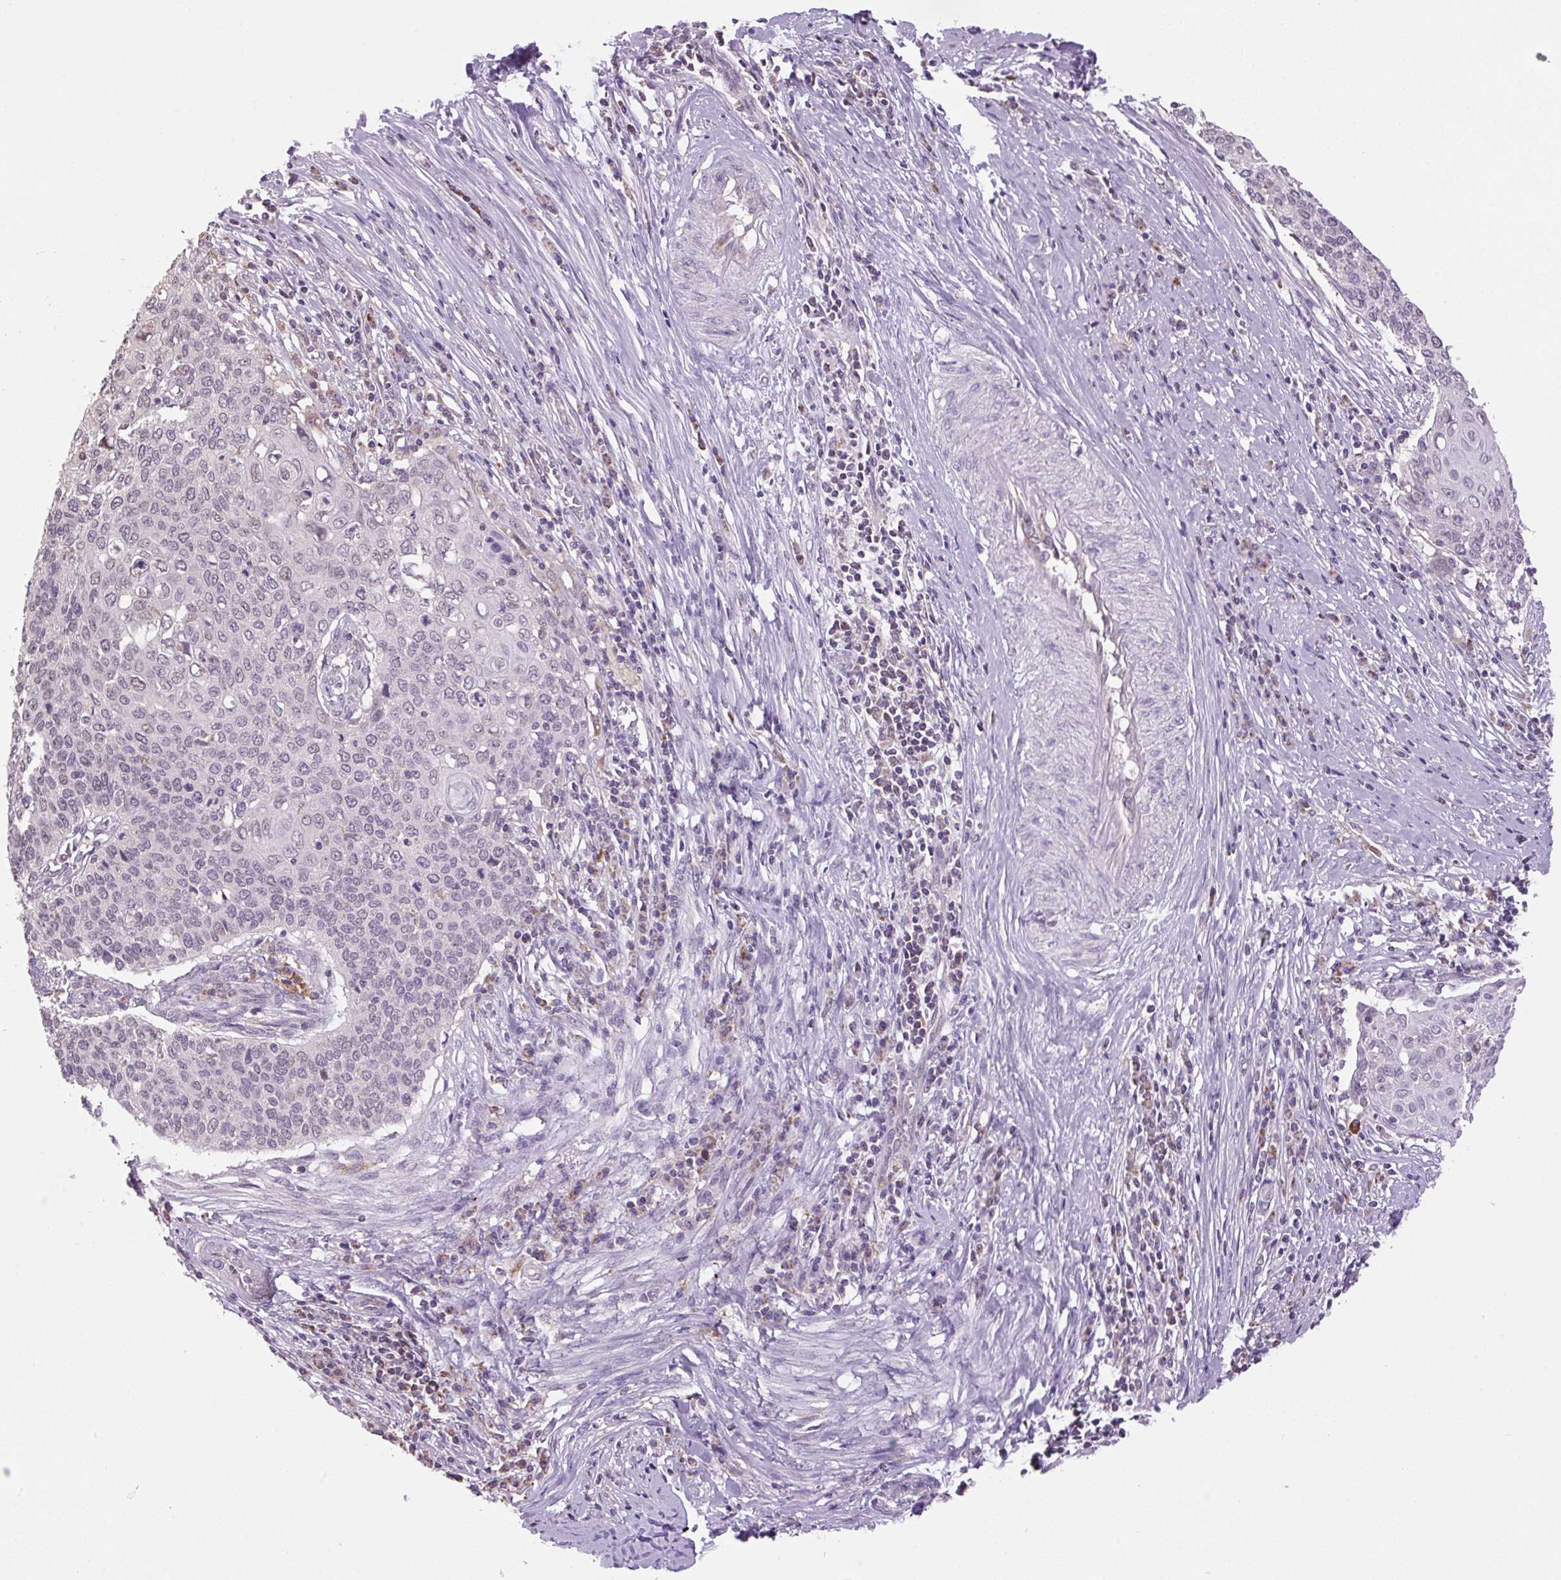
{"staining": {"intensity": "negative", "quantity": "none", "location": "none"}, "tissue": "cervical cancer", "cell_type": "Tumor cells", "image_type": "cancer", "snomed": [{"axis": "morphology", "description": "Squamous cell carcinoma, NOS"}, {"axis": "topography", "description": "Cervix"}], "caption": "Immunohistochemistry of cervical cancer shows no expression in tumor cells.", "gene": "SGF29", "patient": {"sex": "female", "age": 39}}